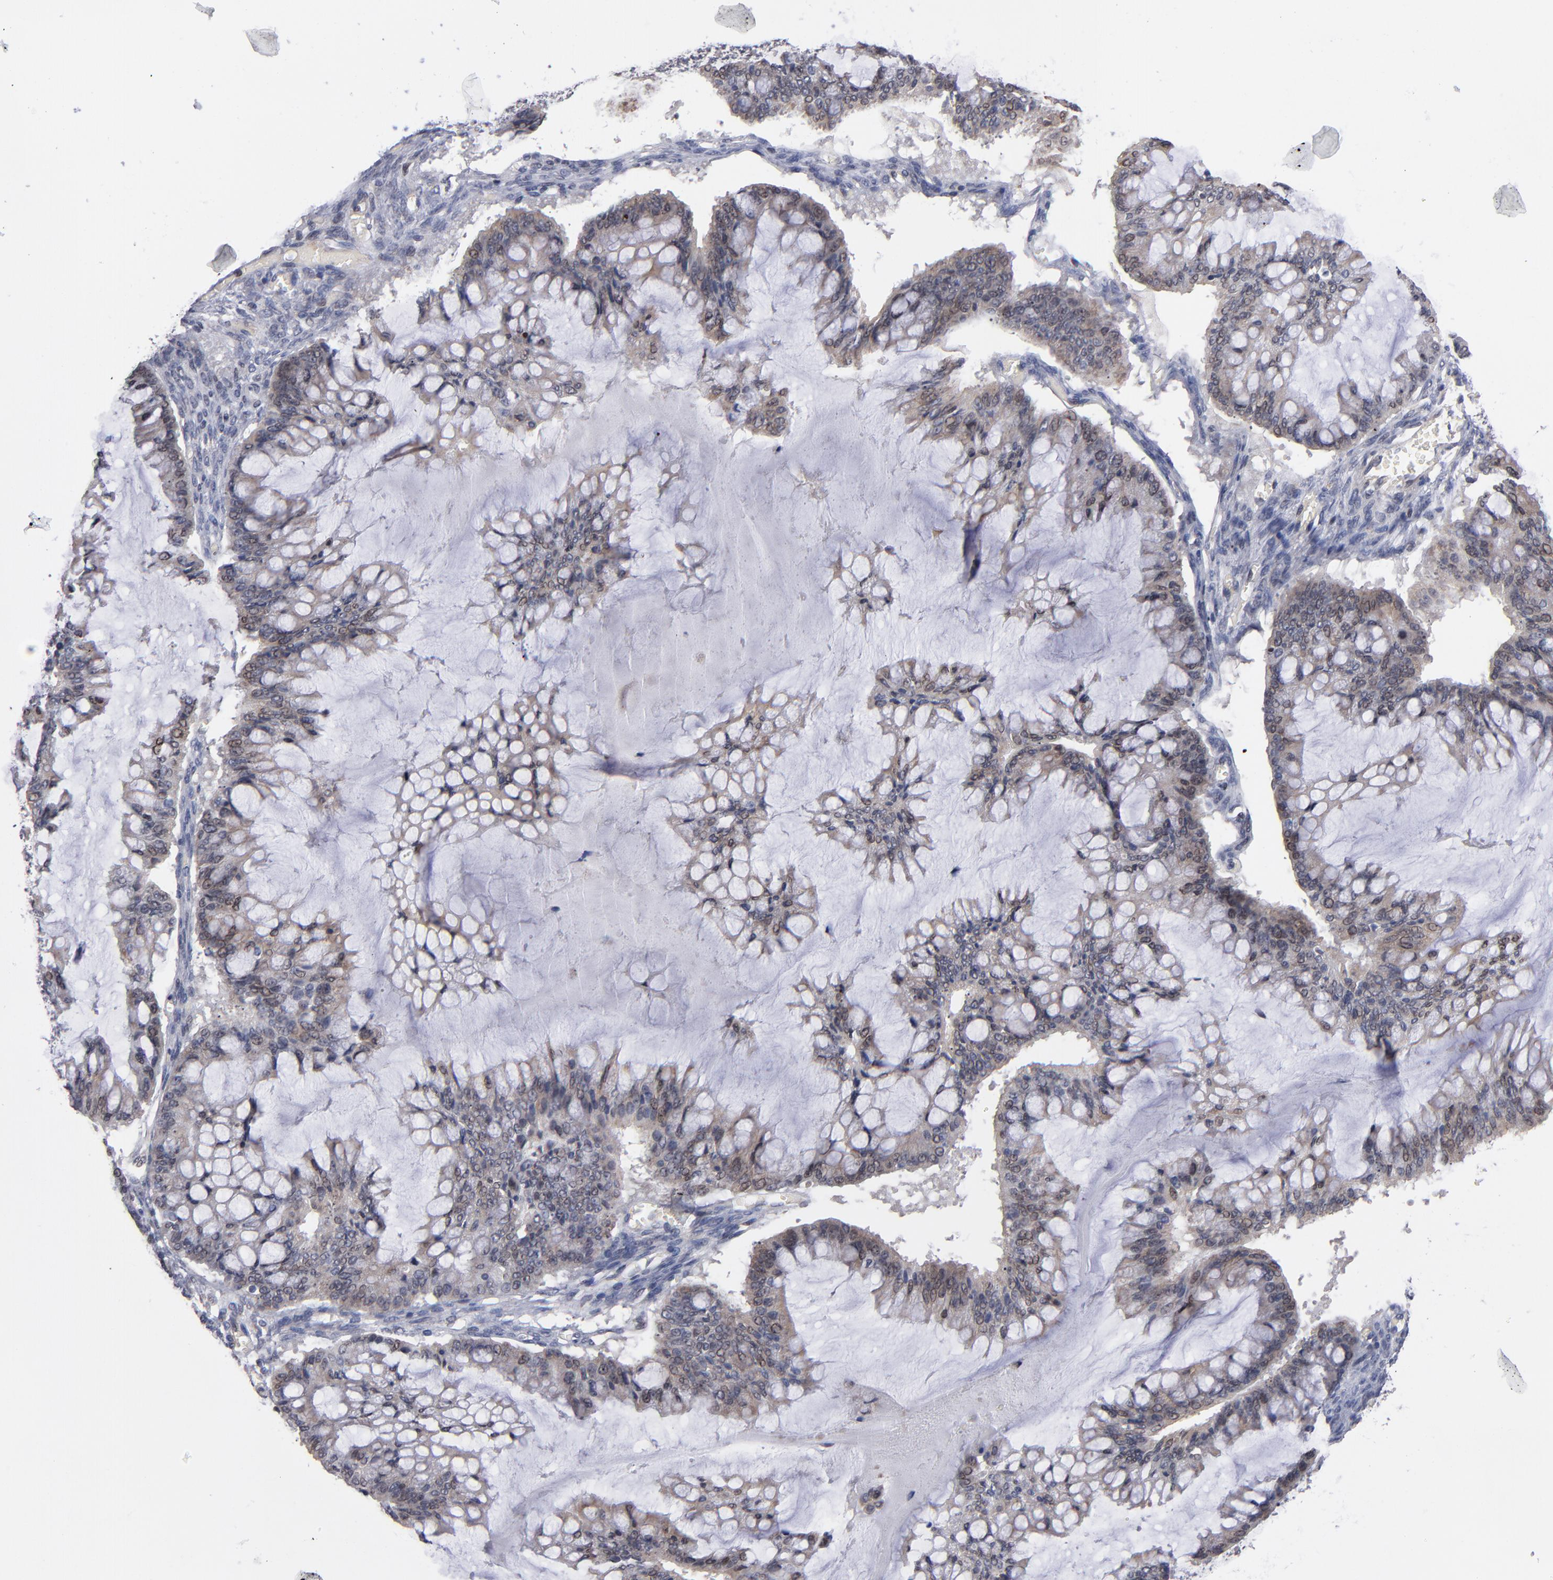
{"staining": {"intensity": "weak", "quantity": "25%-75%", "location": "cytoplasmic/membranous,nuclear"}, "tissue": "ovarian cancer", "cell_type": "Tumor cells", "image_type": "cancer", "snomed": [{"axis": "morphology", "description": "Cystadenocarcinoma, mucinous, NOS"}, {"axis": "topography", "description": "Ovary"}], "caption": "A brown stain labels weak cytoplasmic/membranous and nuclear expression of a protein in human ovarian cancer tumor cells.", "gene": "ODF2", "patient": {"sex": "female", "age": 73}}